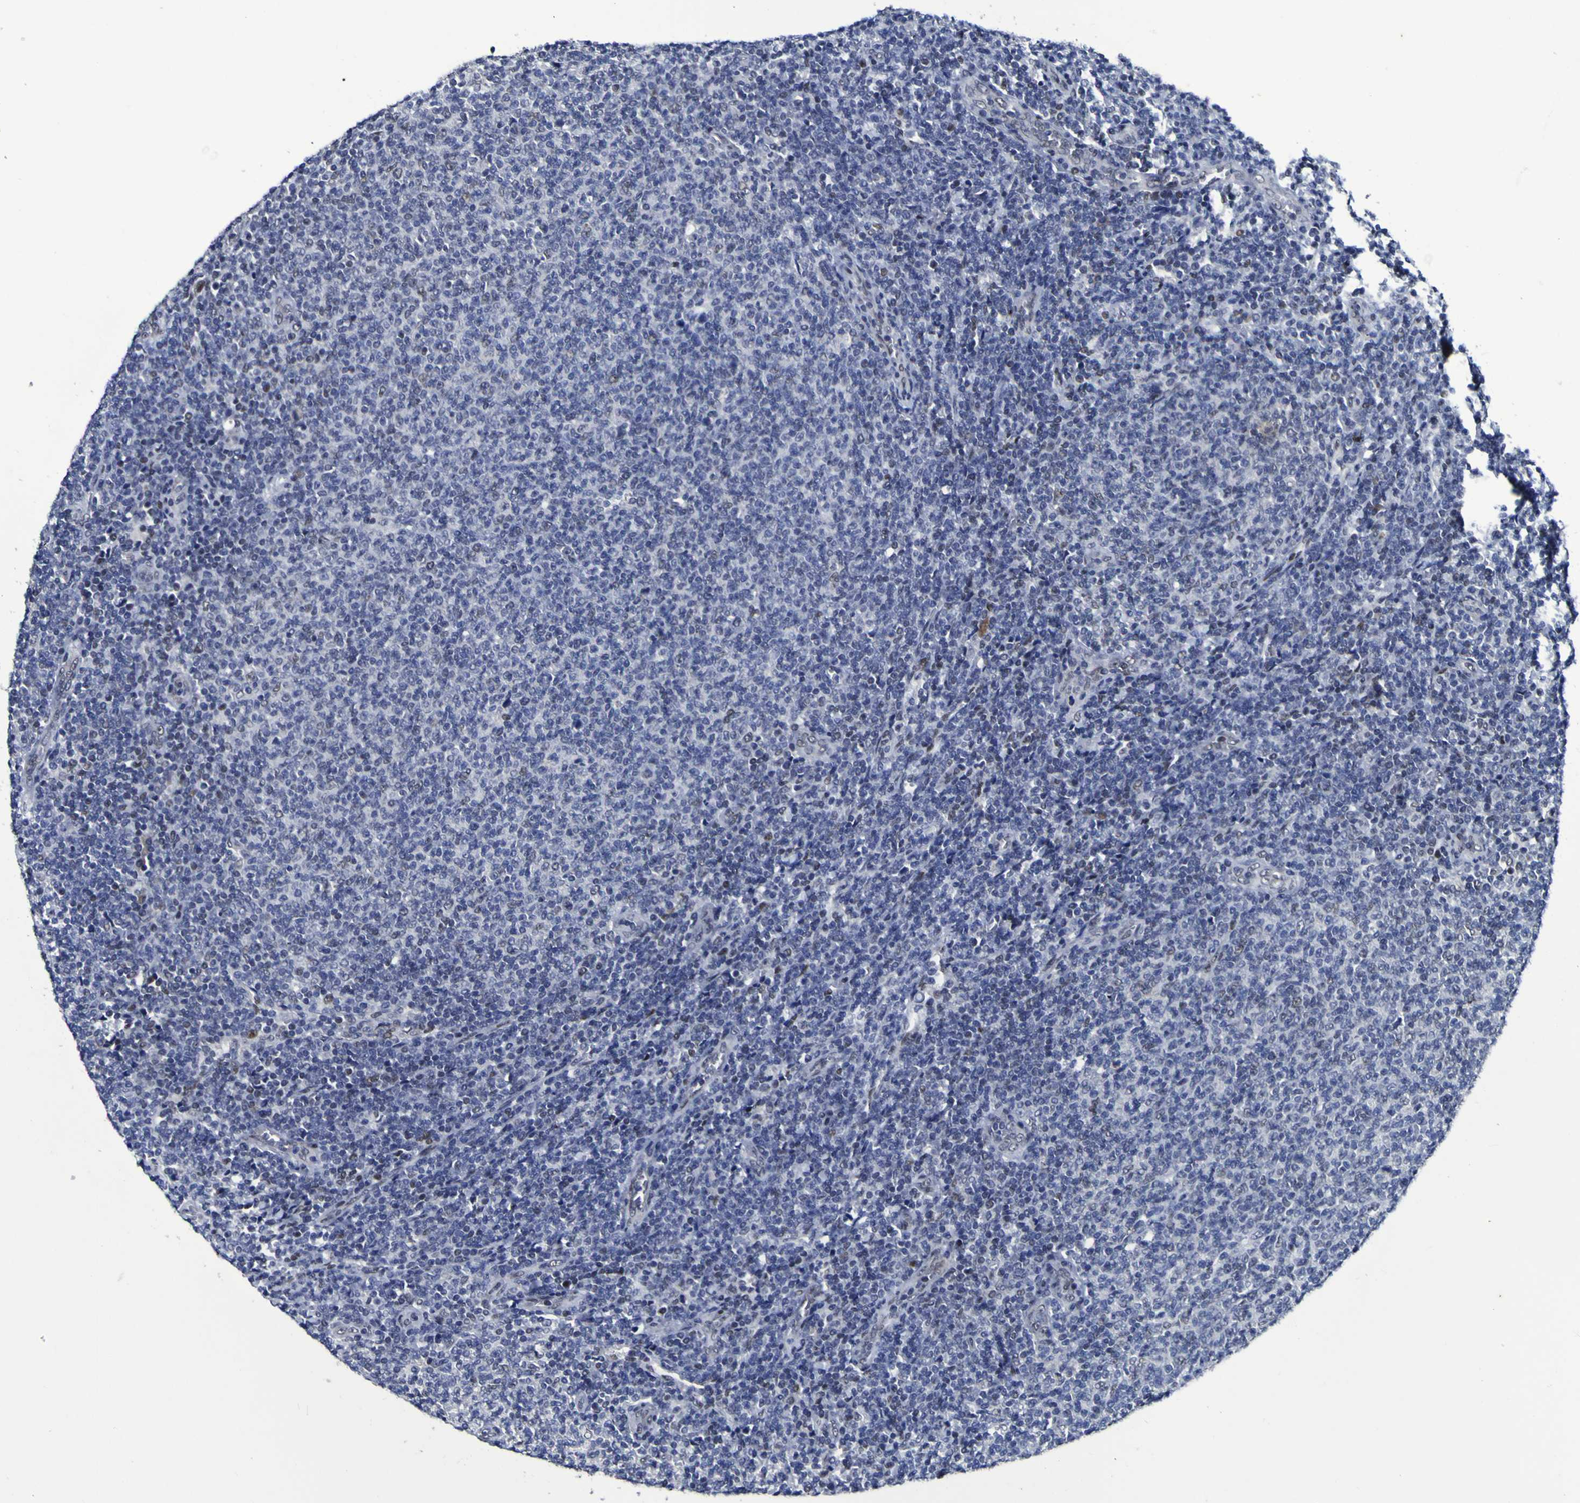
{"staining": {"intensity": "weak", "quantity": "<25%", "location": "nuclear"}, "tissue": "lymphoma", "cell_type": "Tumor cells", "image_type": "cancer", "snomed": [{"axis": "morphology", "description": "Malignant lymphoma, non-Hodgkin's type, Low grade"}, {"axis": "topography", "description": "Lymph node"}], "caption": "Tumor cells are negative for protein expression in human lymphoma.", "gene": "MBD3", "patient": {"sex": "male", "age": 66}}